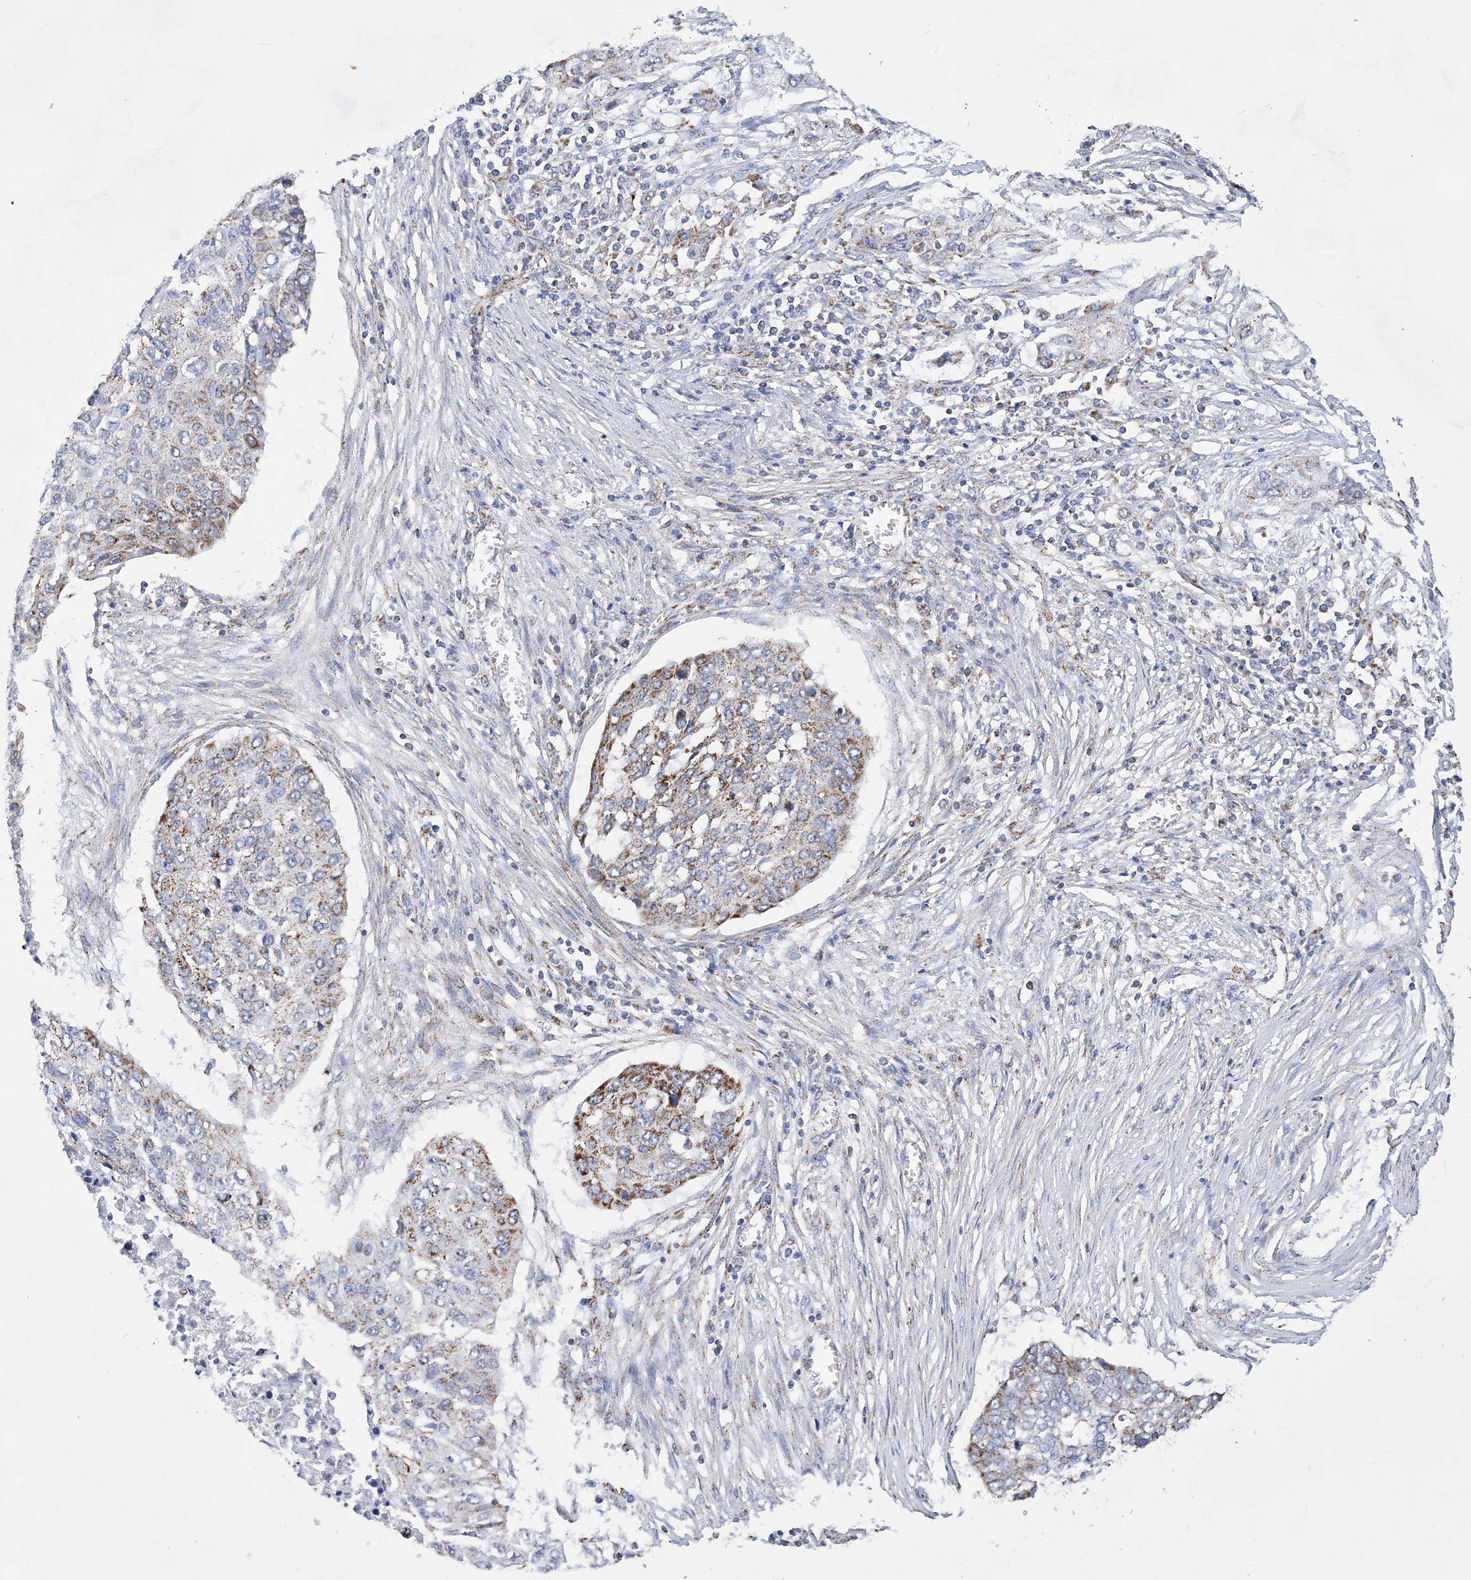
{"staining": {"intensity": "moderate", "quantity": "<25%", "location": "cytoplasmic/membranous"}, "tissue": "lung cancer", "cell_type": "Tumor cells", "image_type": "cancer", "snomed": [{"axis": "morphology", "description": "Squamous cell carcinoma, NOS"}, {"axis": "topography", "description": "Lung"}], "caption": "Tumor cells display low levels of moderate cytoplasmic/membranous staining in approximately <25% of cells in human lung cancer.", "gene": "ACOT9", "patient": {"sex": "female", "age": 63}}